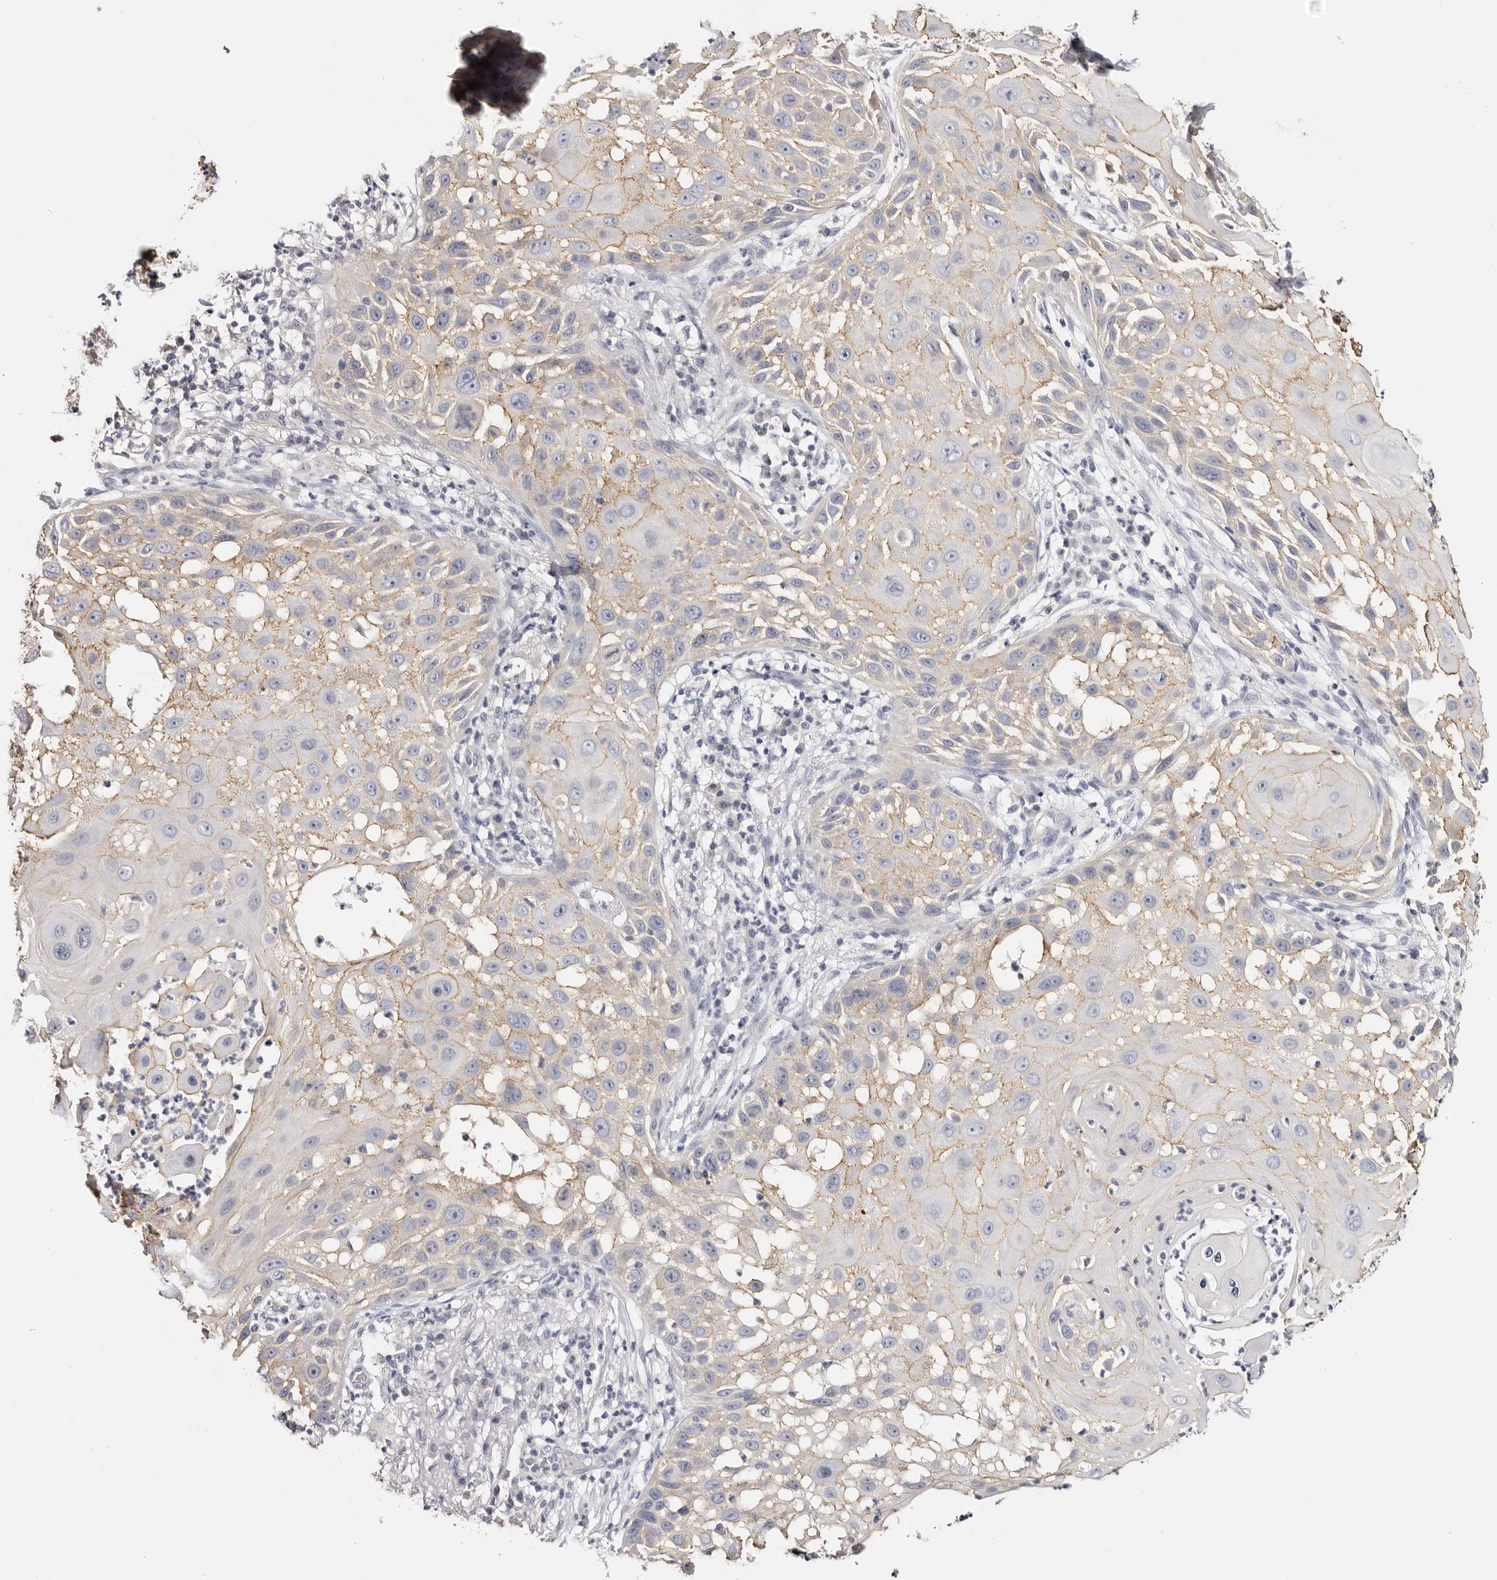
{"staining": {"intensity": "weak", "quantity": "25%-75%", "location": "cytoplasmic/membranous"}, "tissue": "skin cancer", "cell_type": "Tumor cells", "image_type": "cancer", "snomed": [{"axis": "morphology", "description": "Squamous cell carcinoma, NOS"}, {"axis": "topography", "description": "Skin"}], "caption": "An immunohistochemistry image of tumor tissue is shown. Protein staining in brown labels weak cytoplasmic/membranous positivity in squamous cell carcinoma (skin) within tumor cells.", "gene": "ROM1", "patient": {"sex": "female", "age": 44}}